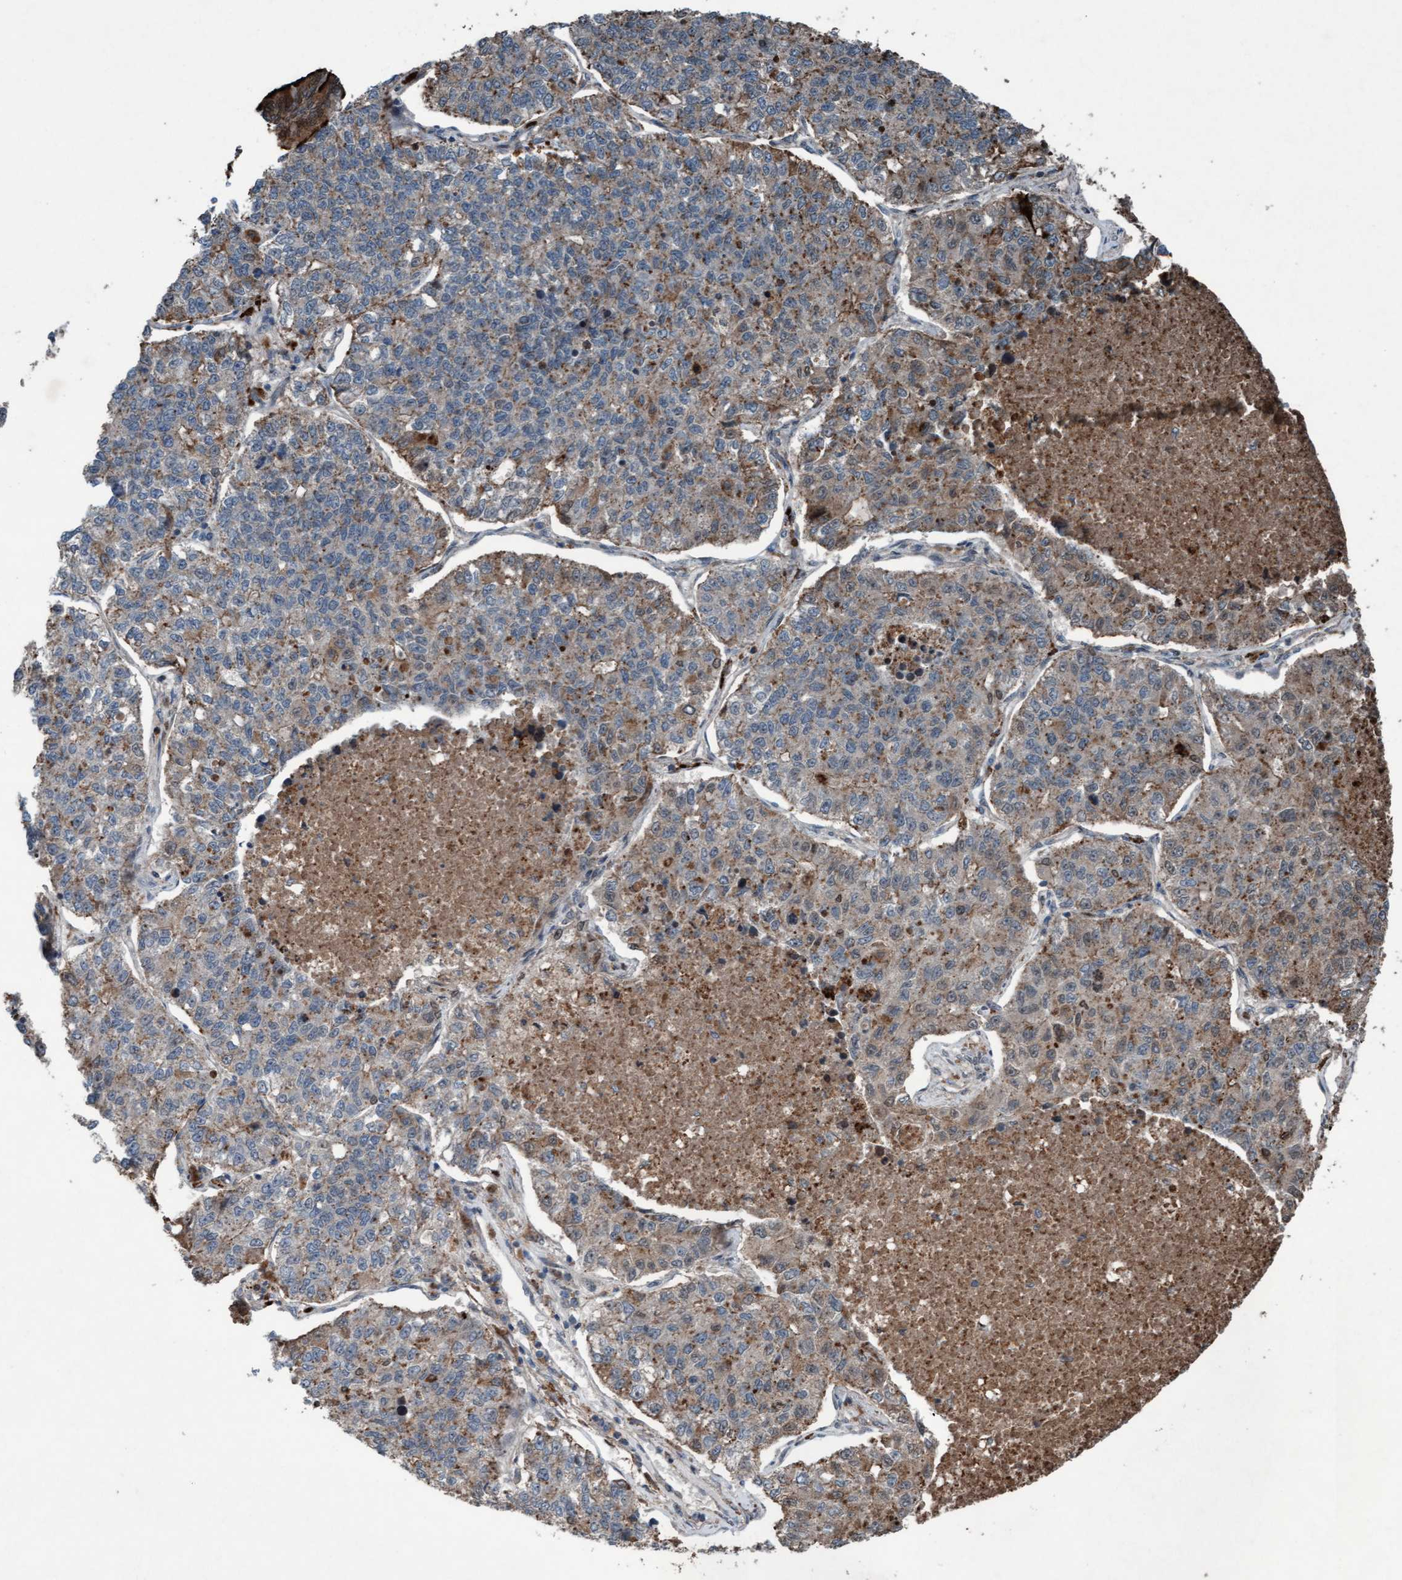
{"staining": {"intensity": "weak", "quantity": ">75%", "location": "cytoplasmic/membranous"}, "tissue": "lung cancer", "cell_type": "Tumor cells", "image_type": "cancer", "snomed": [{"axis": "morphology", "description": "Adenocarcinoma, NOS"}, {"axis": "topography", "description": "Lung"}], "caption": "Protein staining of lung adenocarcinoma tissue shows weak cytoplasmic/membranous staining in about >75% of tumor cells.", "gene": "PLXNB2", "patient": {"sex": "male", "age": 49}}